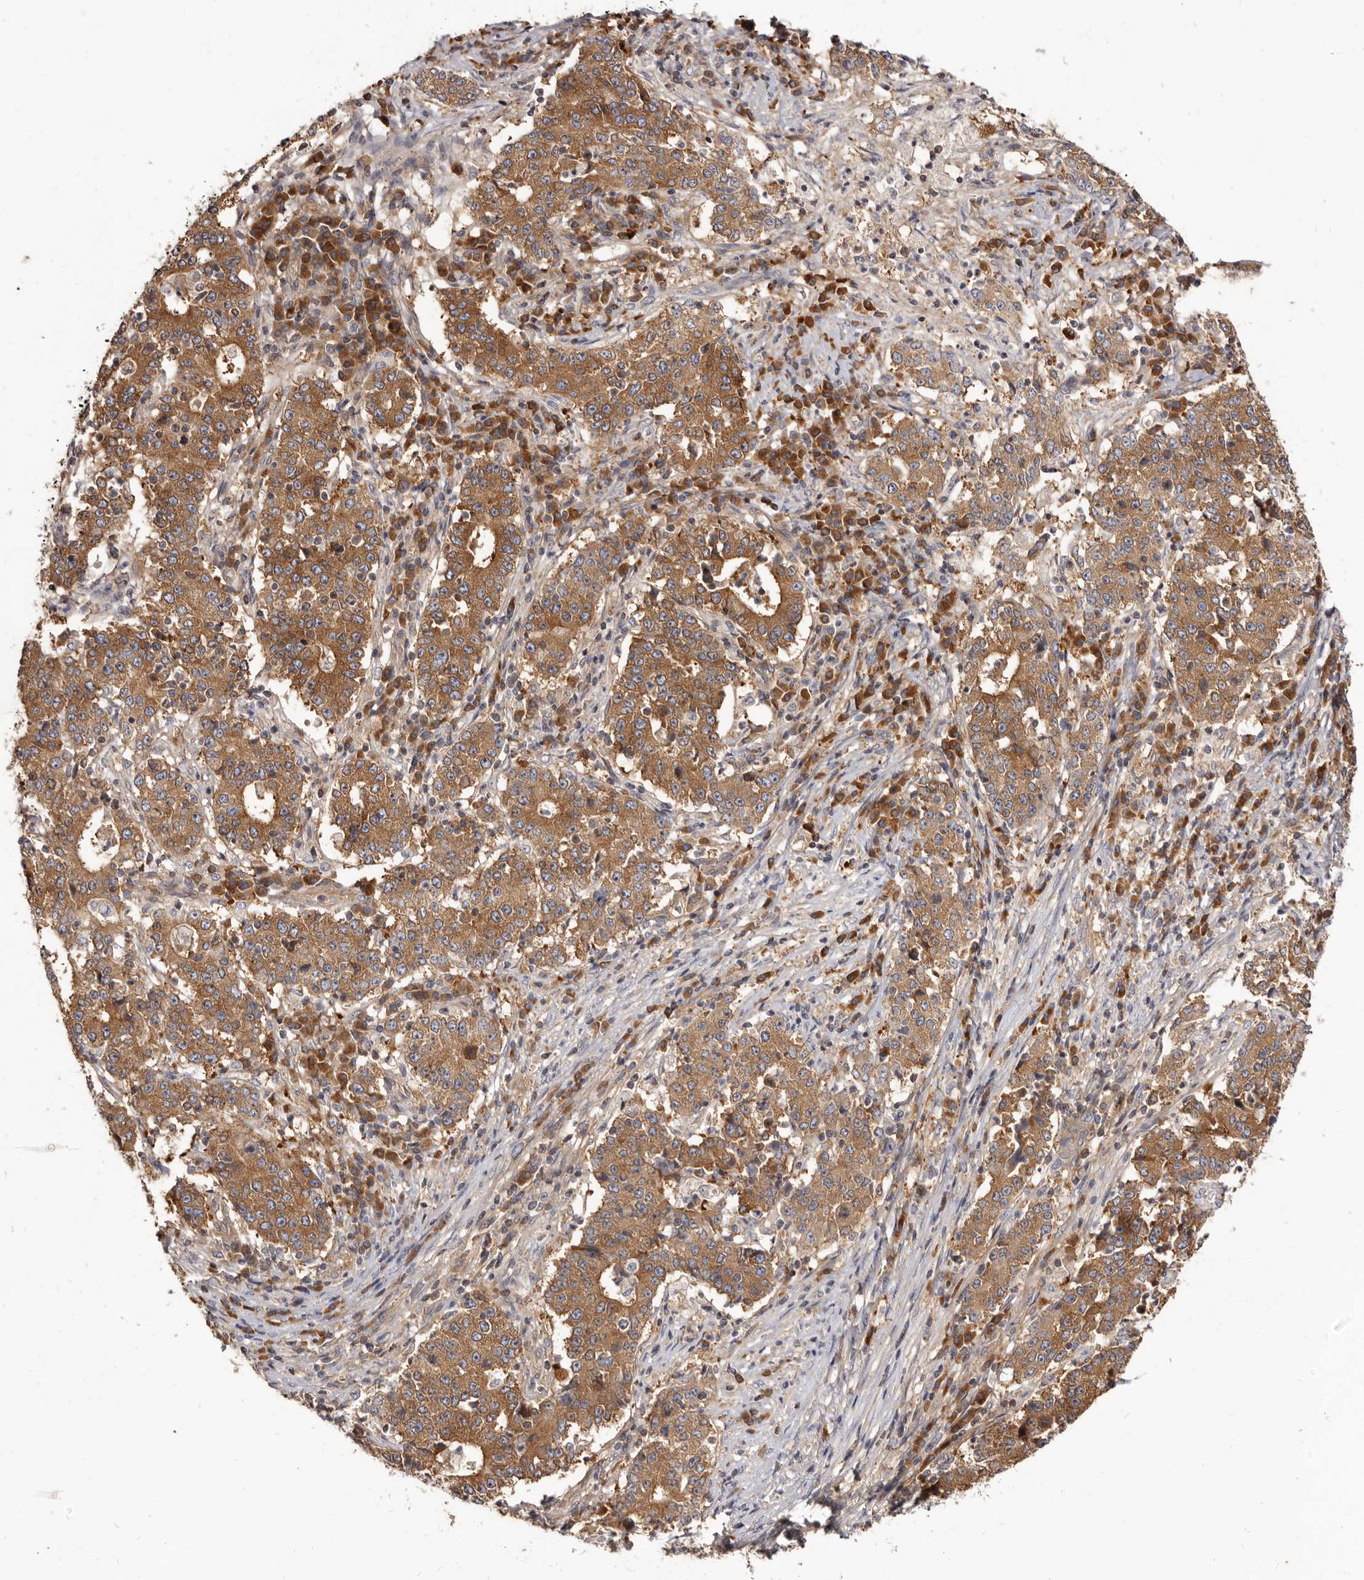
{"staining": {"intensity": "moderate", "quantity": ">75%", "location": "cytoplasmic/membranous"}, "tissue": "stomach cancer", "cell_type": "Tumor cells", "image_type": "cancer", "snomed": [{"axis": "morphology", "description": "Adenocarcinoma, NOS"}, {"axis": "topography", "description": "Stomach"}], "caption": "Approximately >75% of tumor cells in human stomach cancer exhibit moderate cytoplasmic/membranous protein expression as visualized by brown immunohistochemical staining.", "gene": "ADAMTS20", "patient": {"sex": "male", "age": 59}}